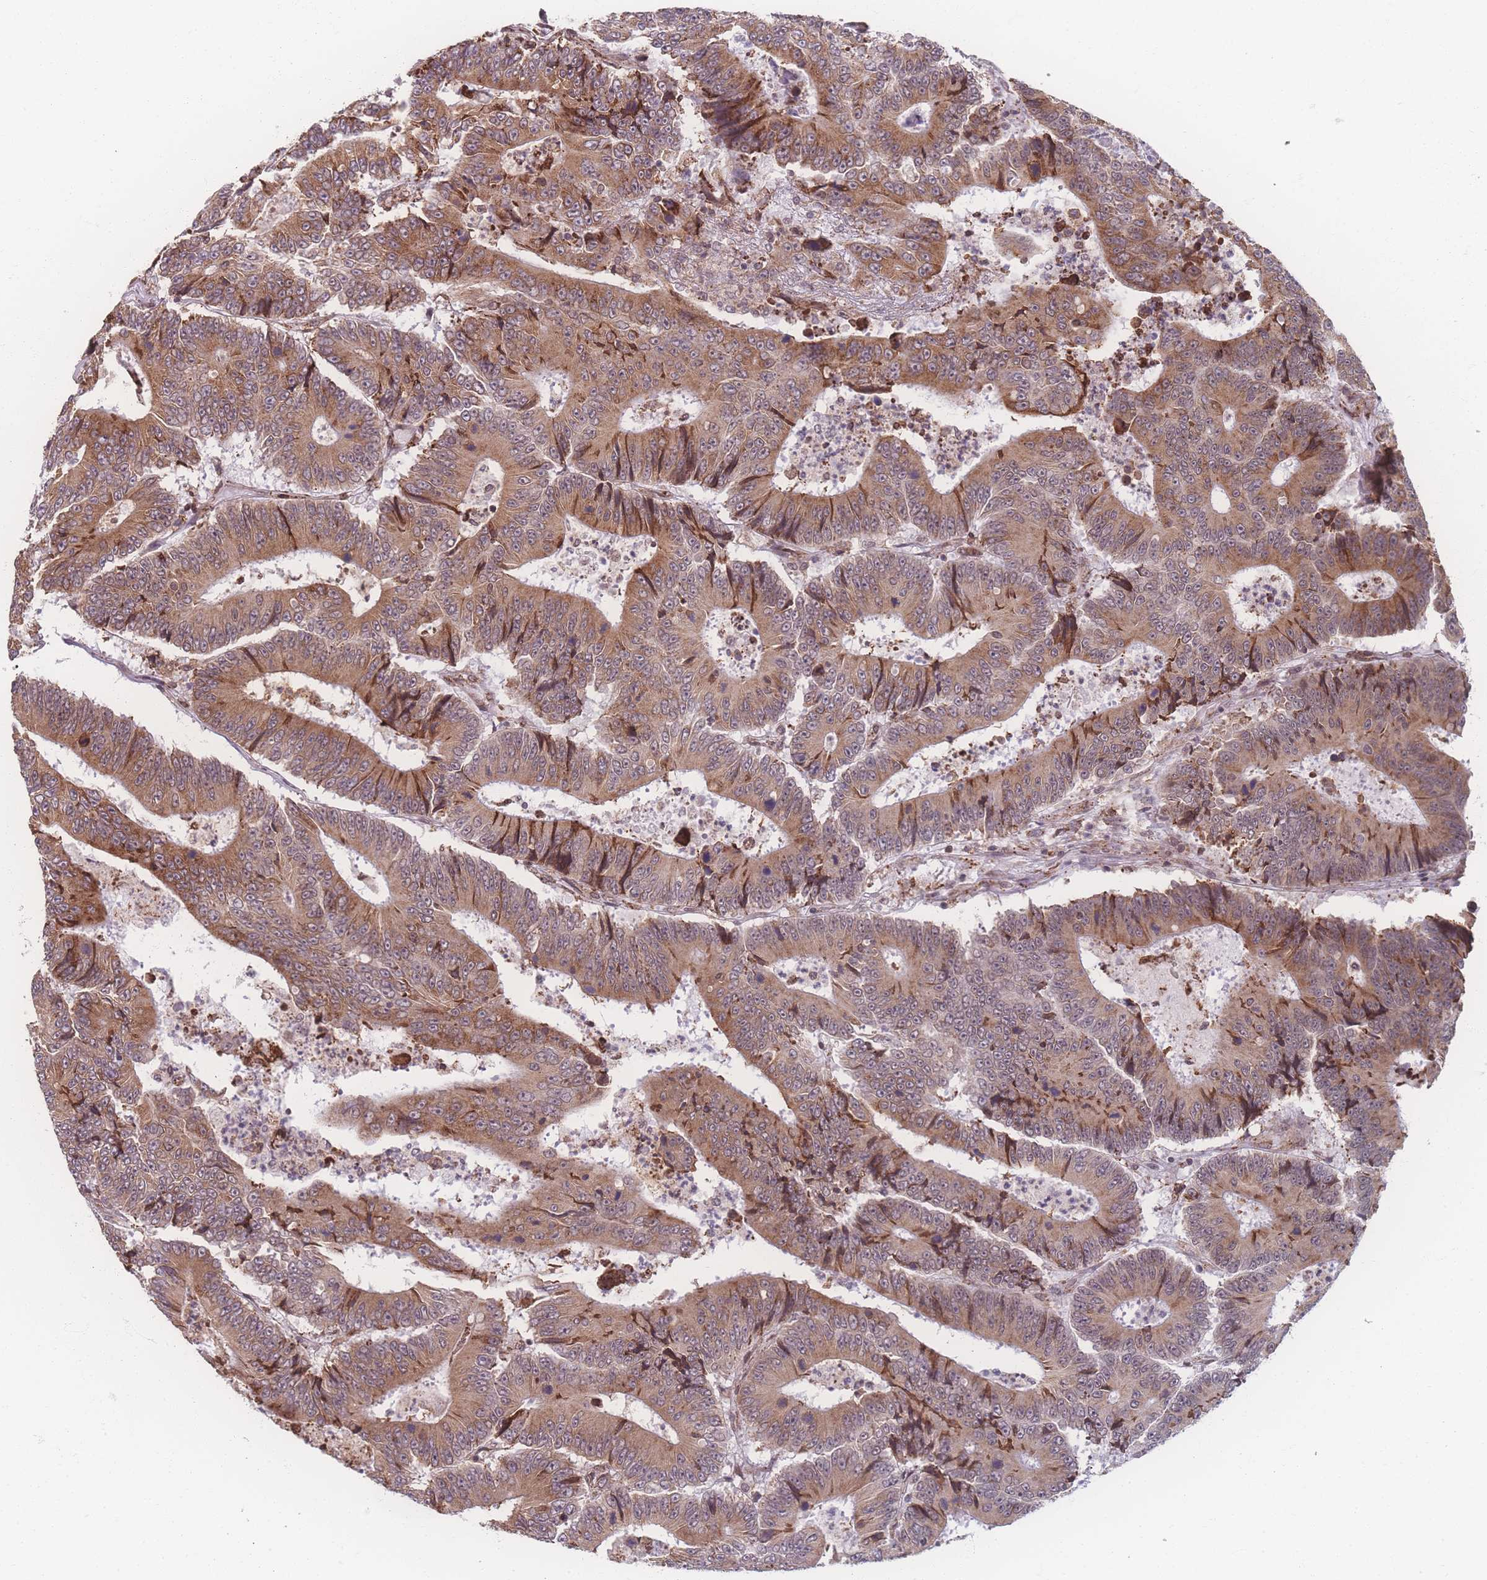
{"staining": {"intensity": "moderate", "quantity": ">75%", "location": "cytoplasmic/membranous"}, "tissue": "colorectal cancer", "cell_type": "Tumor cells", "image_type": "cancer", "snomed": [{"axis": "morphology", "description": "Adenocarcinoma, NOS"}, {"axis": "topography", "description": "Colon"}], "caption": "This is an image of immunohistochemistry (IHC) staining of colorectal adenocarcinoma, which shows moderate positivity in the cytoplasmic/membranous of tumor cells.", "gene": "ZC3H13", "patient": {"sex": "male", "age": 83}}